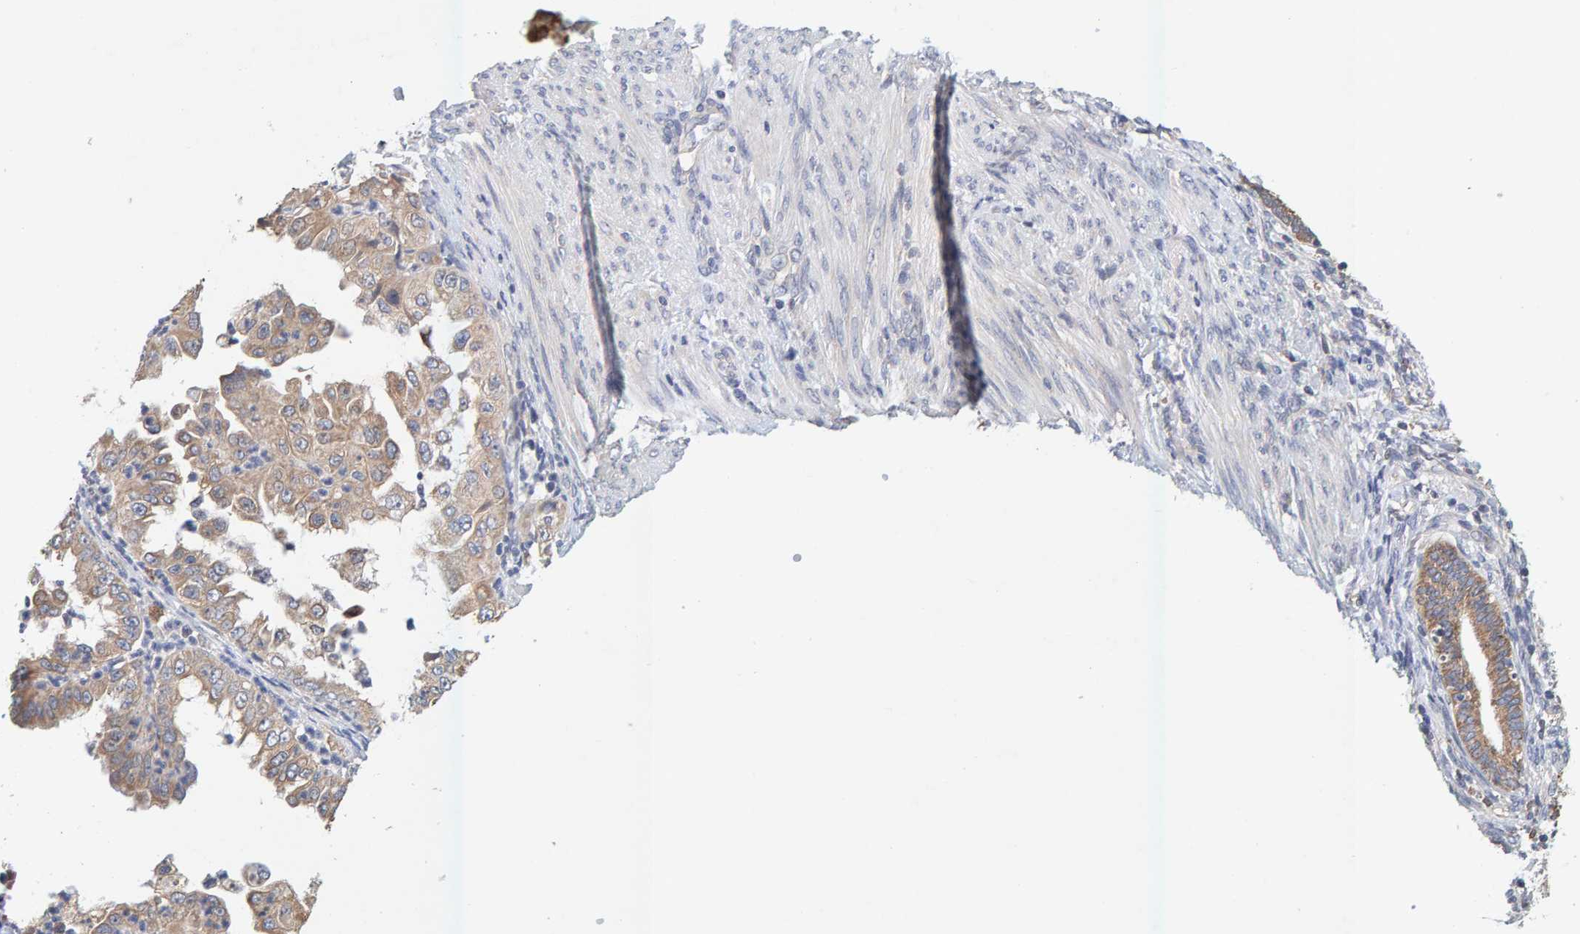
{"staining": {"intensity": "moderate", "quantity": ">75%", "location": "cytoplasmic/membranous"}, "tissue": "endometrial cancer", "cell_type": "Tumor cells", "image_type": "cancer", "snomed": [{"axis": "morphology", "description": "Adenocarcinoma, NOS"}, {"axis": "topography", "description": "Endometrium"}], "caption": "Protein expression analysis of human endometrial adenocarcinoma reveals moderate cytoplasmic/membranous positivity in approximately >75% of tumor cells.", "gene": "SGPL1", "patient": {"sex": "female", "age": 85}}